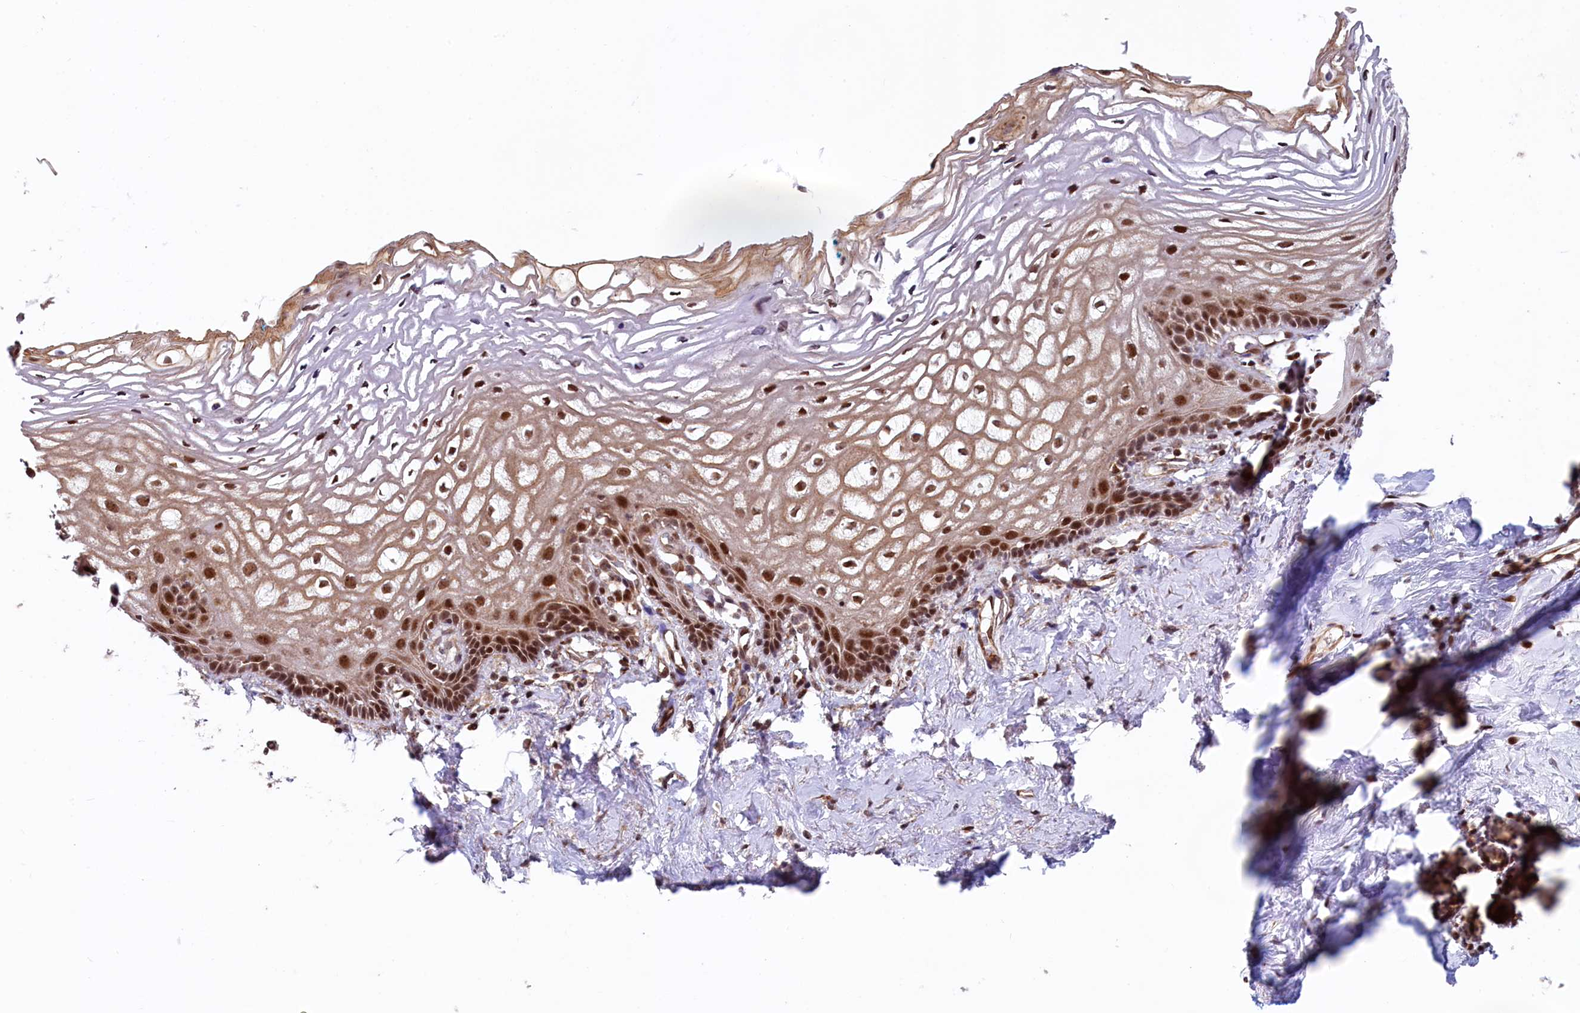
{"staining": {"intensity": "strong", "quantity": ">75%", "location": "nuclear"}, "tissue": "vagina", "cell_type": "Squamous epithelial cells", "image_type": "normal", "snomed": [{"axis": "morphology", "description": "Normal tissue, NOS"}, {"axis": "morphology", "description": "Adenocarcinoma, NOS"}, {"axis": "topography", "description": "Rectum"}, {"axis": "topography", "description": "Vagina"}], "caption": "Normal vagina exhibits strong nuclear positivity in about >75% of squamous epithelial cells.", "gene": "LEO1", "patient": {"sex": "female", "age": 71}}